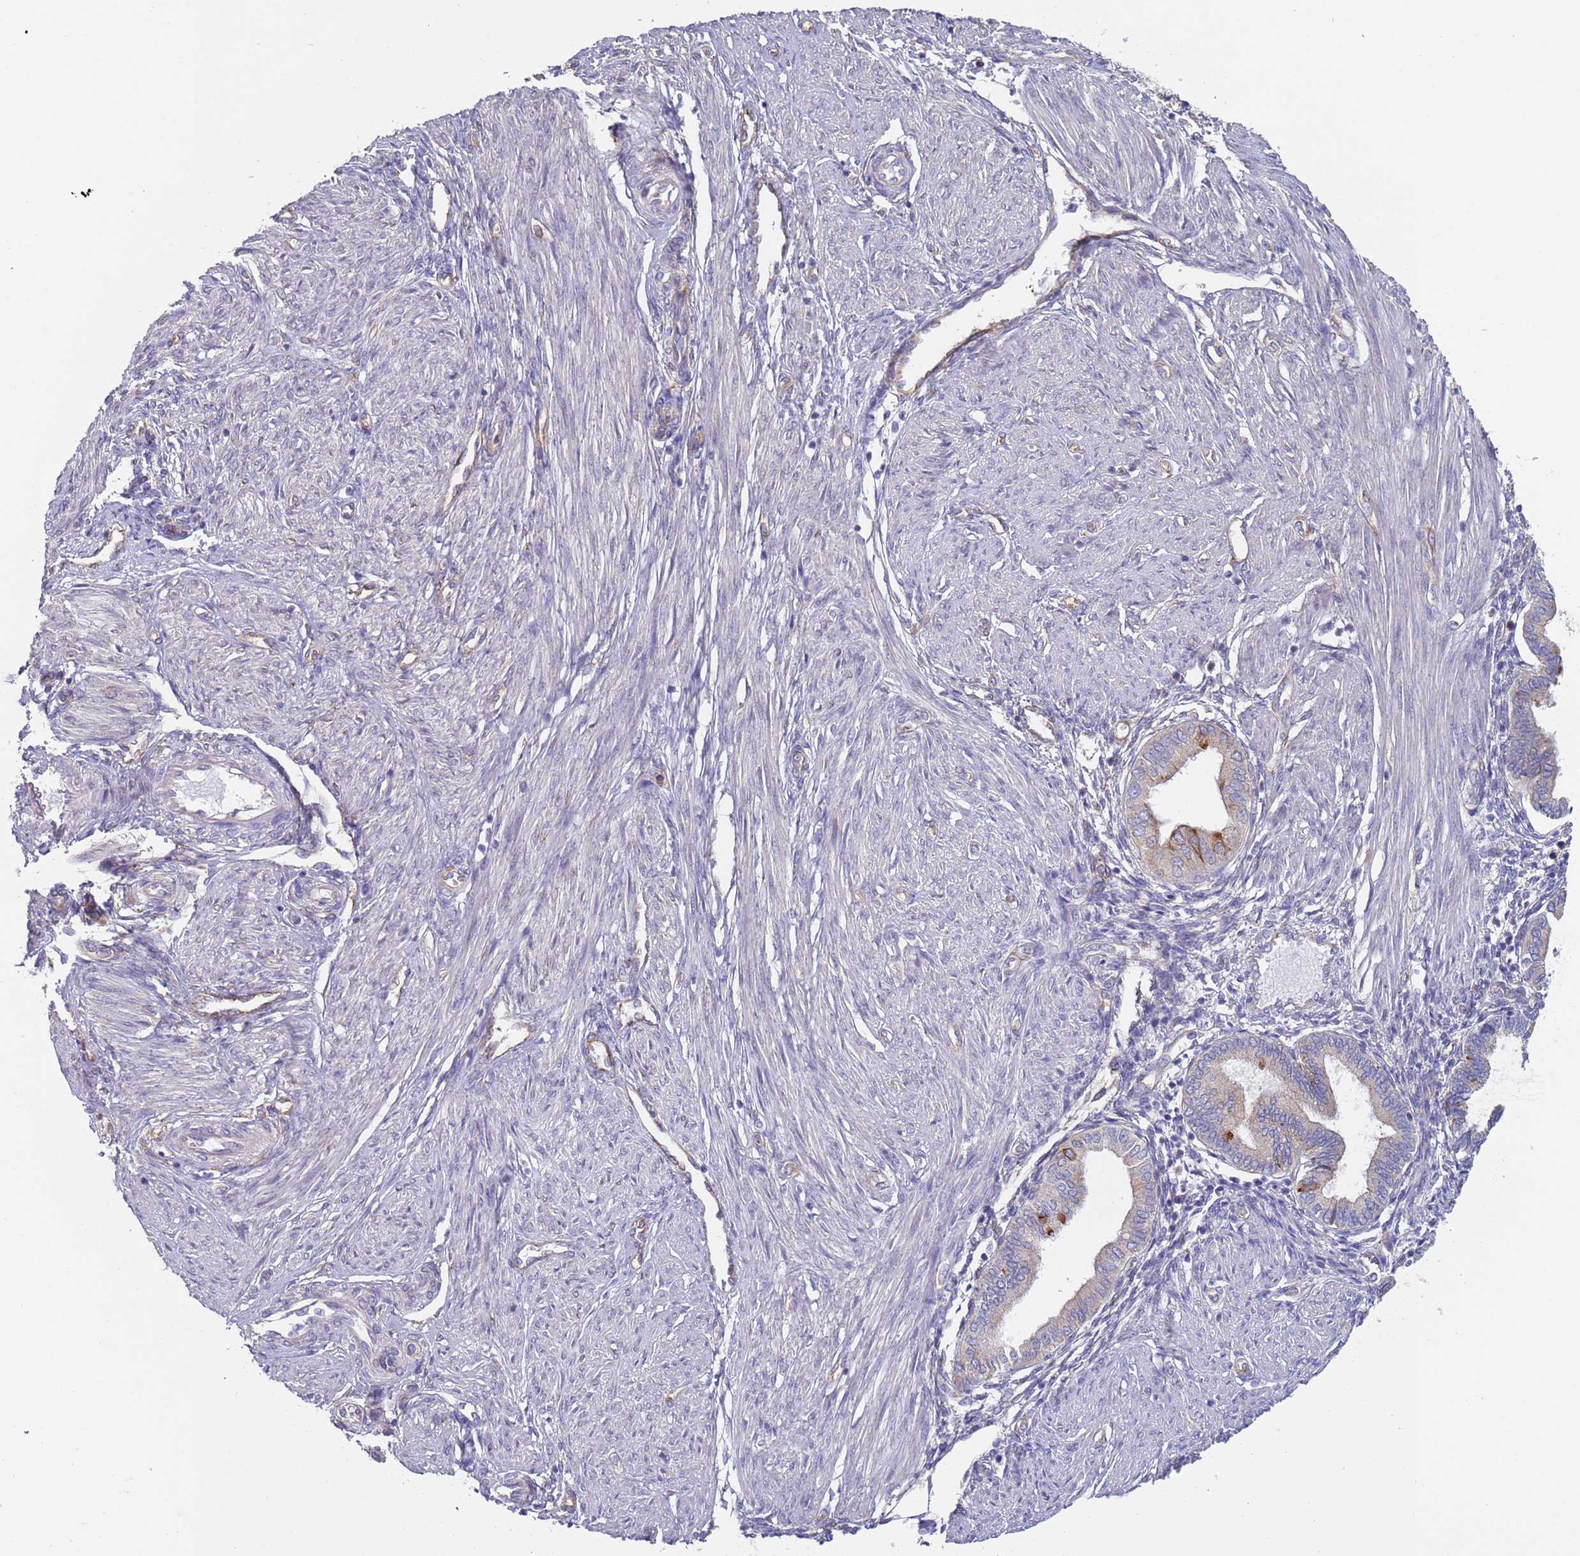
{"staining": {"intensity": "negative", "quantity": "none", "location": "none"}, "tissue": "endometrium", "cell_type": "Cells in endometrial stroma", "image_type": "normal", "snomed": [{"axis": "morphology", "description": "Normal tissue, NOS"}, {"axis": "topography", "description": "Endometrium"}], "caption": "A histopathology image of endometrium stained for a protein demonstrates no brown staining in cells in endometrial stroma. (Stains: DAB immunohistochemistry with hematoxylin counter stain, Microscopy: brightfield microscopy at high magnification).", "gene": "ENSG00000286098", "patient": {"sex": "female", "age": 53}}